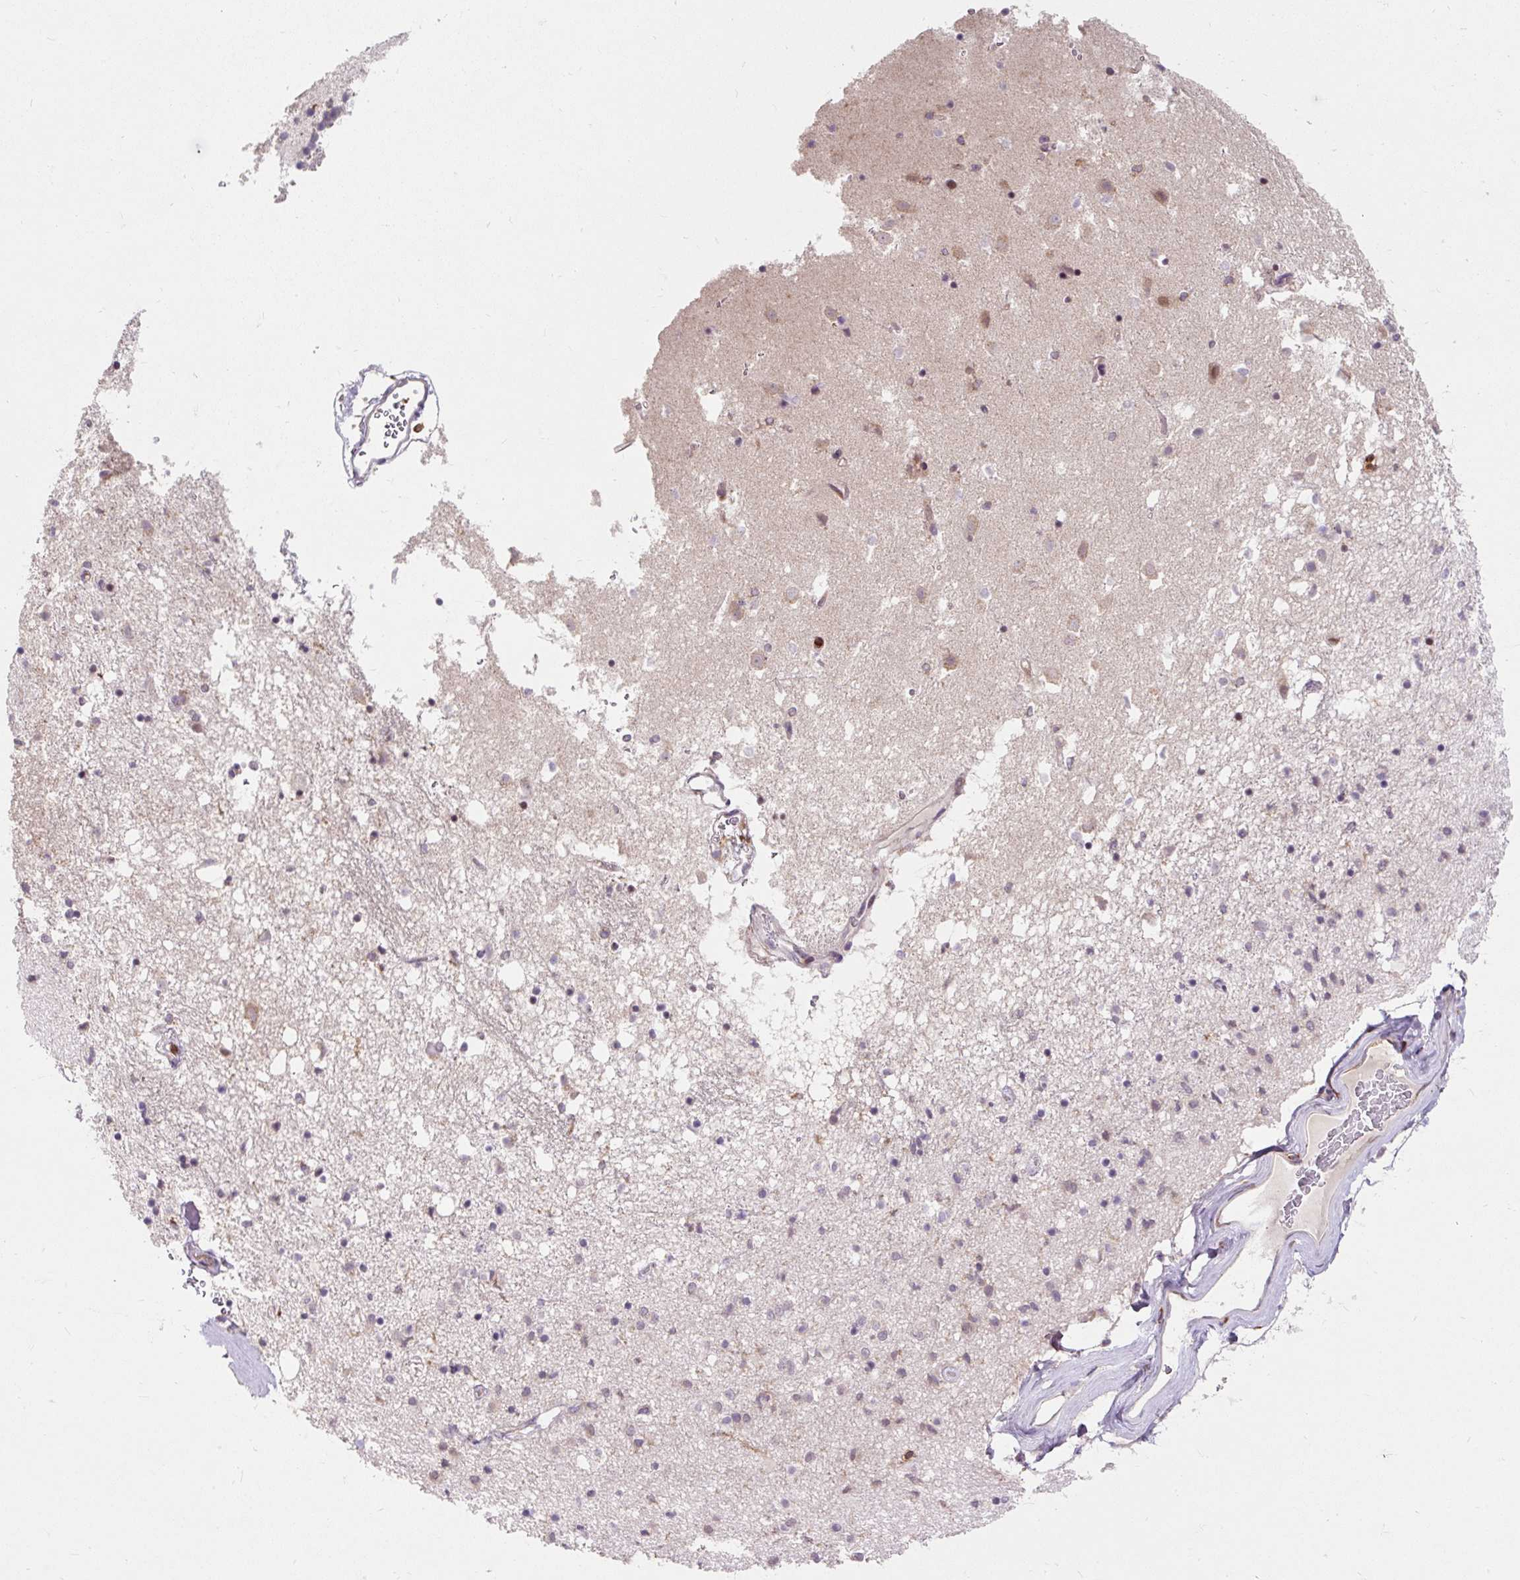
{"staining": {"intensity": "negative", "quantity": "none", "location": "none"}, "tissue": "caudate", "cell_type": "Glial cells", "image_type": "normal", "snomed": [{"axis": "morphology", "description": "Normal tissue, NOS"}, {"axis": "topography", "description": "Lateral ventricle wall"}], "caption": "This is an immunohistochemistry (IHC) image of unremarkable caudate. There is no expression in glial cells.", "gene": "CISD3", "patient": {"sex": "male", "age": 58}}